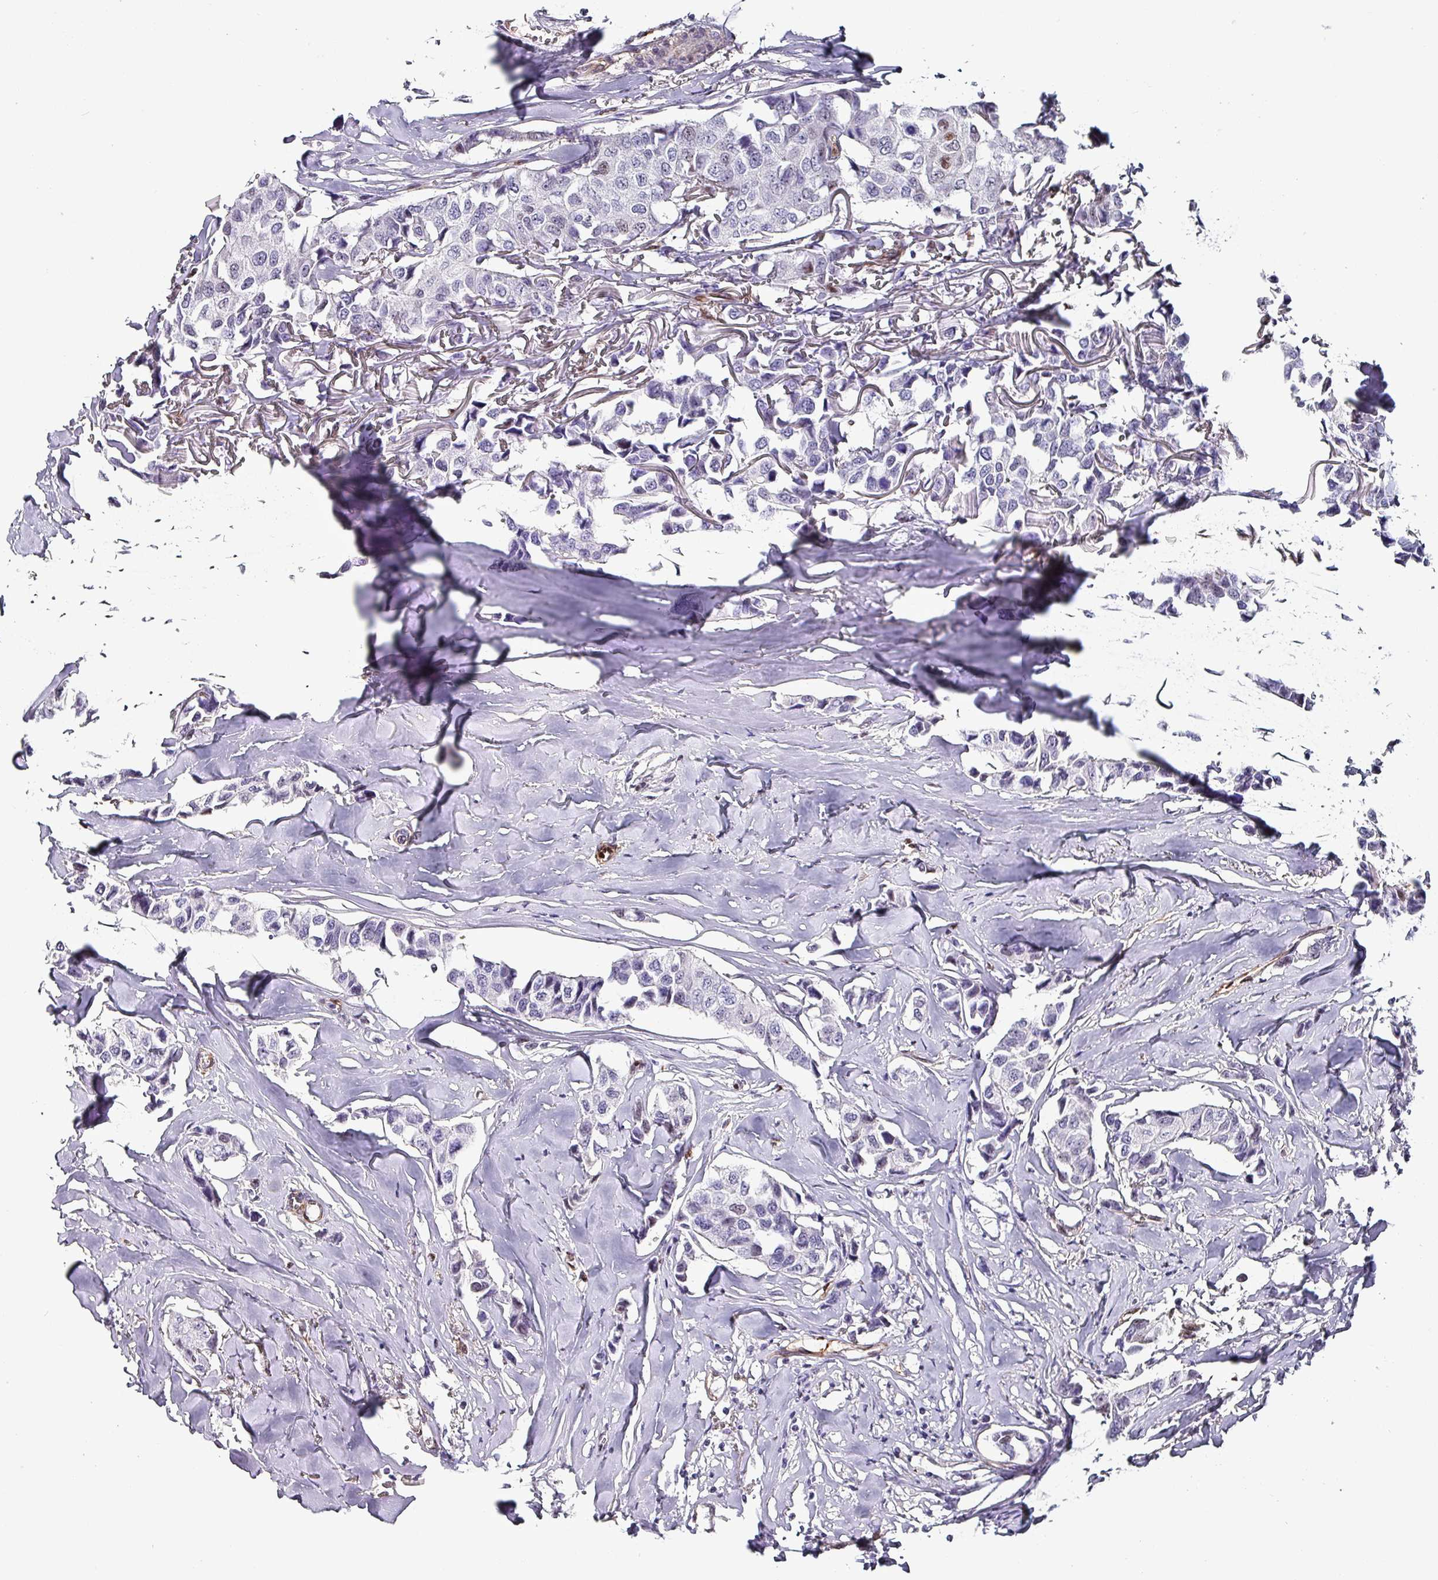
{"staining": {"intensity": "negative", "quantity": "none", "location": "none"}, "tissue": "breast cancer", "cell_type": "Tumor cells", "image_type": "cancer", "snomed": [{"axis": "morphology", "description": "Duct carcinoma"}, {"axis": "topography", "description": "Breast"}], "caption": "DAB immunohistochemical staining of breast intraductal carcinoma shows no significant staining in tumor cells.", "gene": "ZNF816-ZNF321P", "patient": {"sex": "female", "age": 80}}